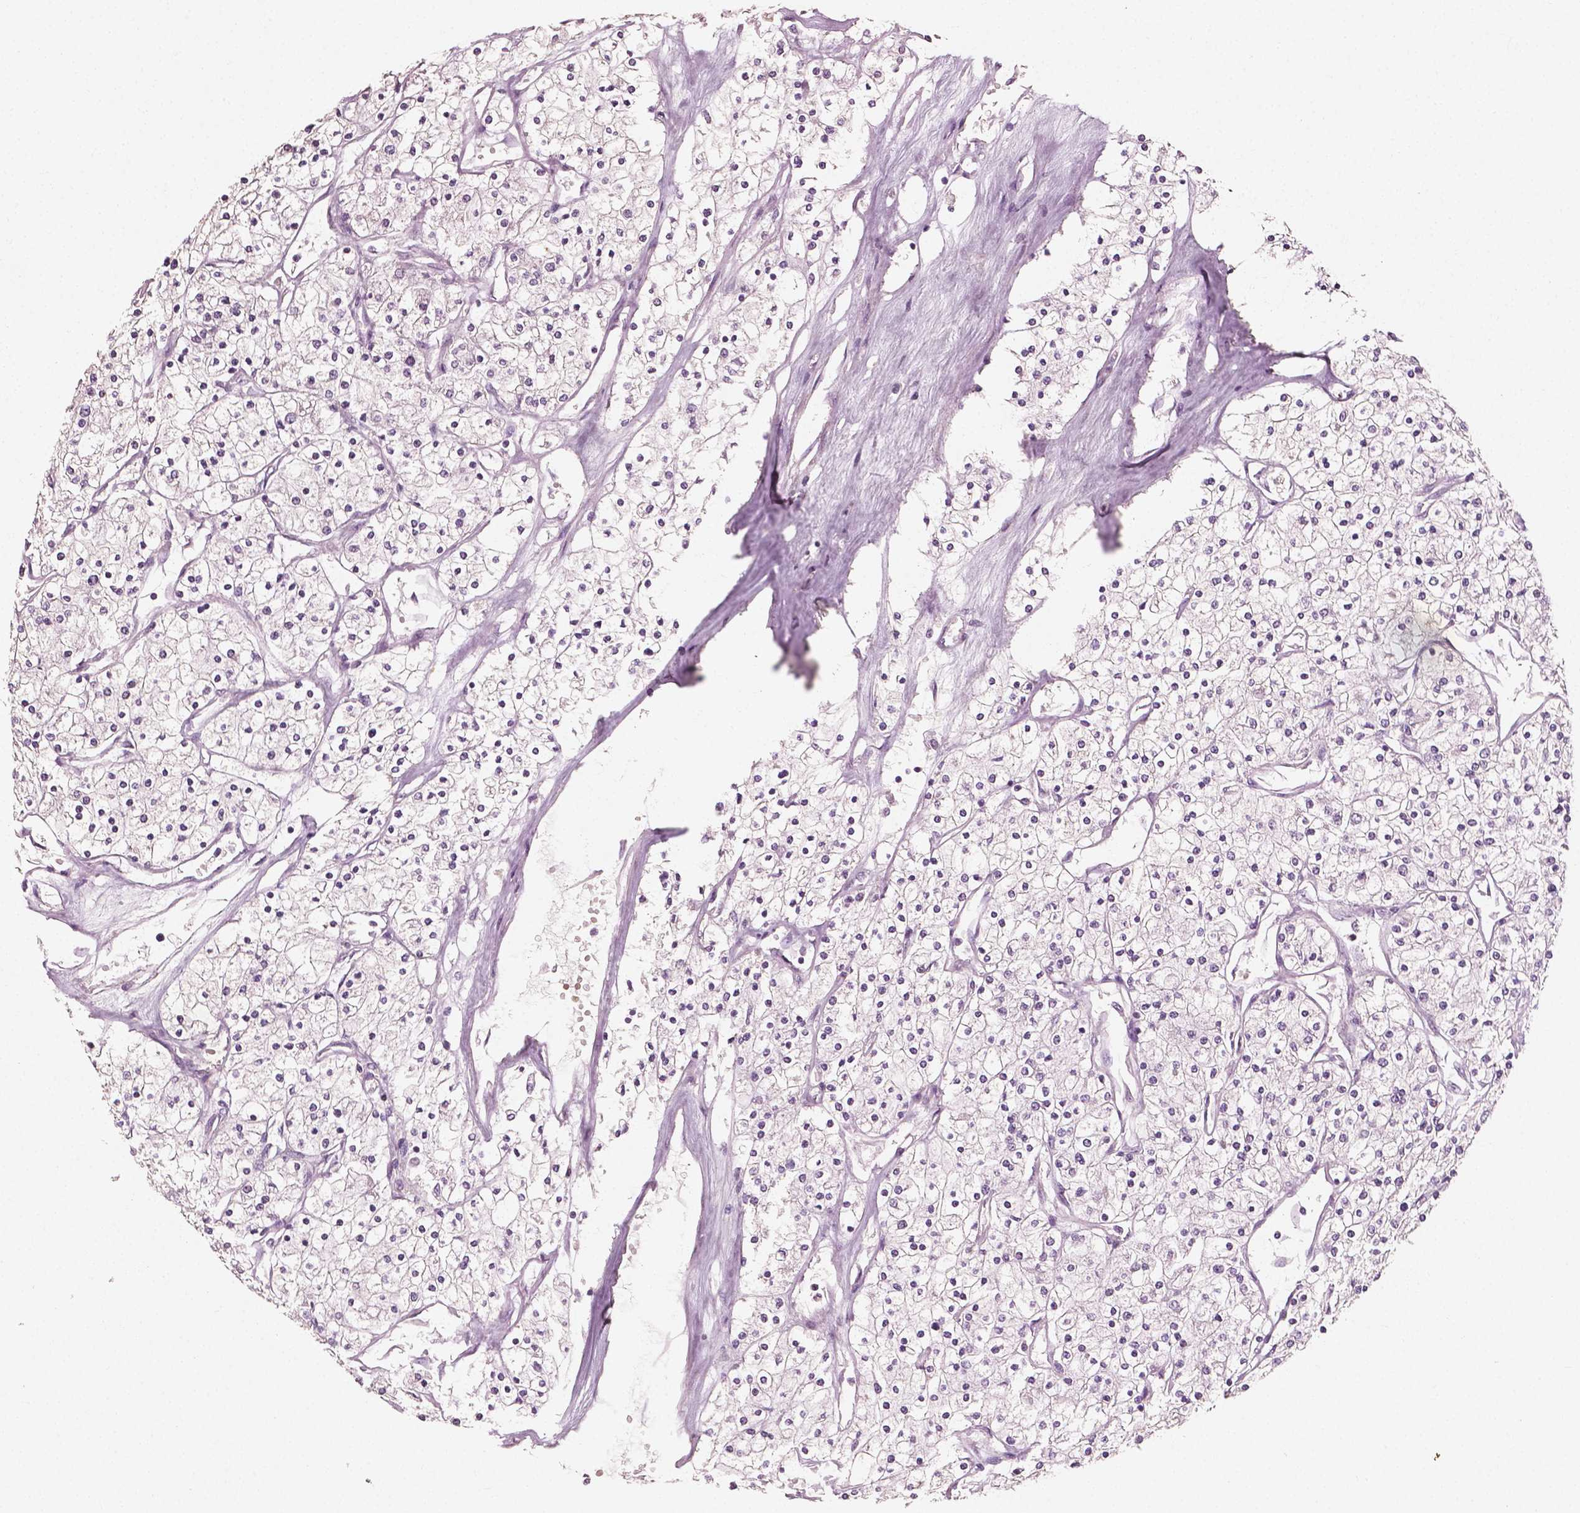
{"staining": {"intensity": "negative", "quantity": "none", "location": "none"}, "tissue": "renal cancer", "cell_type": "Tumor cells", "image_type": "cancer", "snomed": [{"axis": "morphology", "description": "Adenocarcinoma, NOS"}, {"axis": "topography", "description": "Kidney"}], "caption": "There is no significant positivity in tumor cells of renal cancer.", "gene": "PLA2R1", "patient": {"sex": "male", "age": 80}}